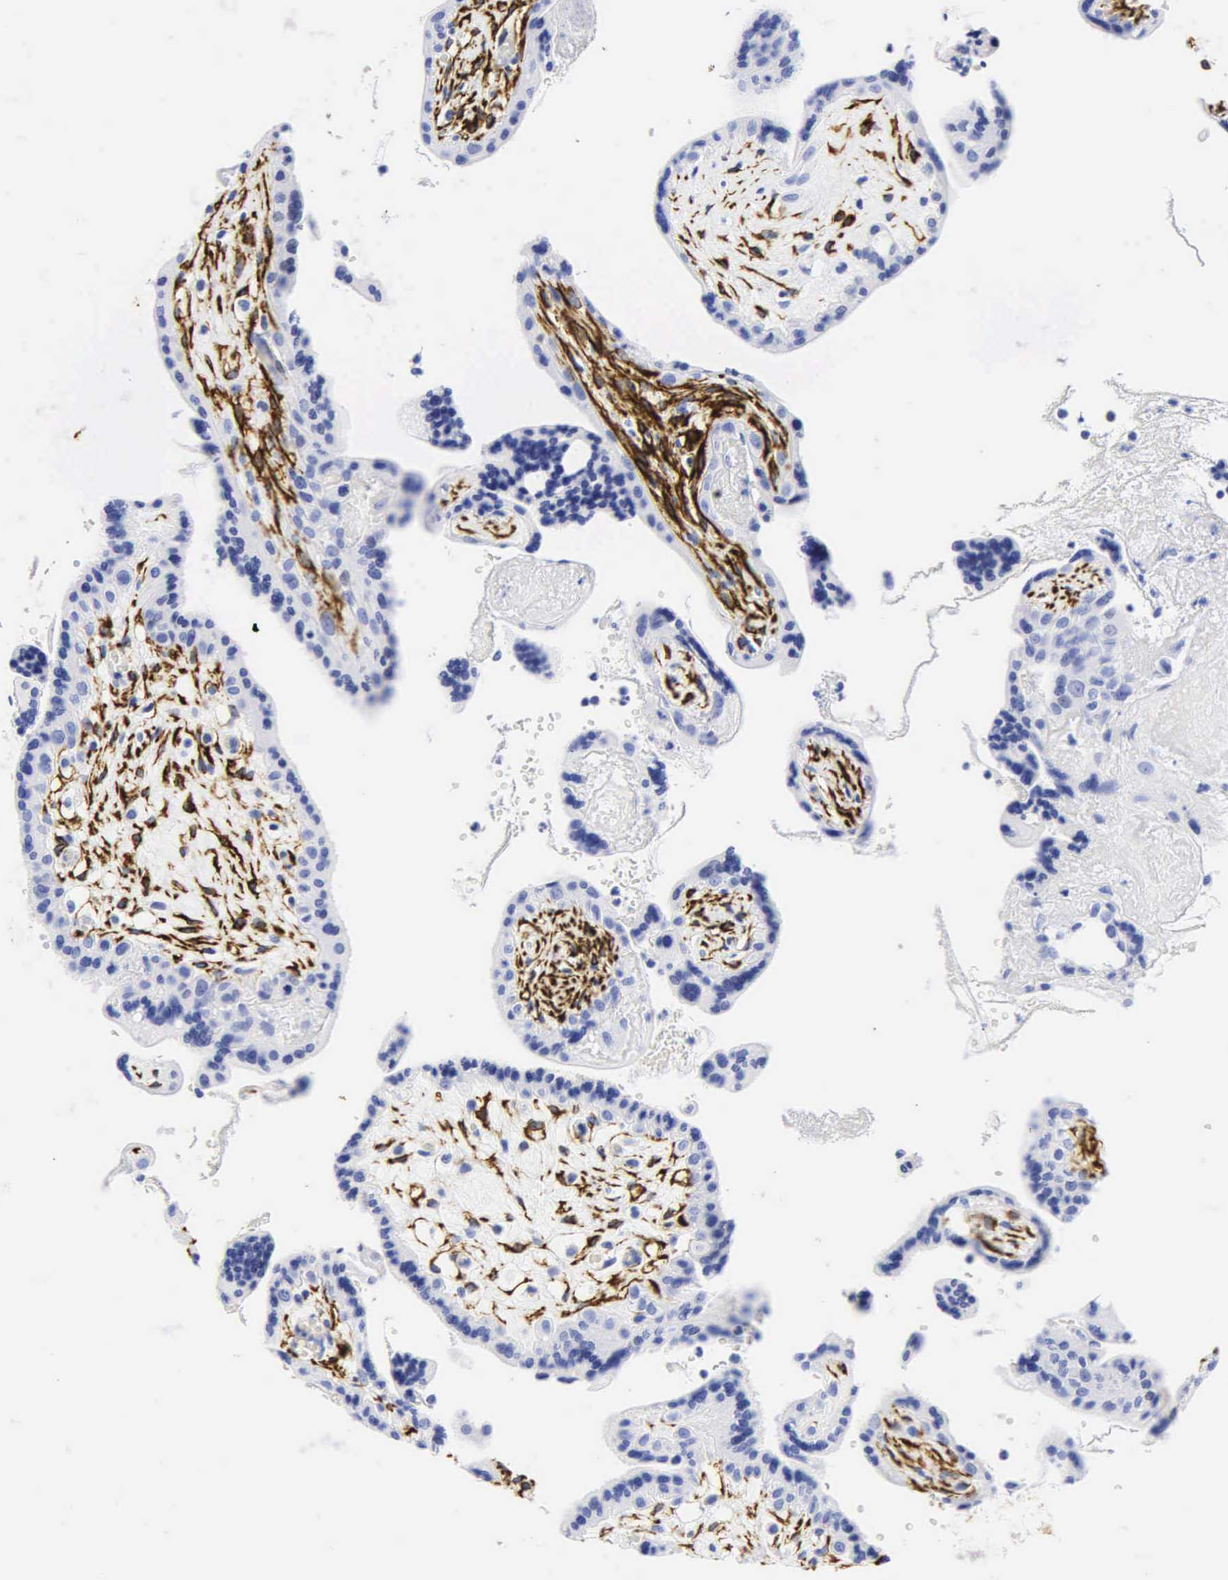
{"staining": {"intensity": "negative", "quantity": "none", "location": "none"}, "tissue": "placenta", "cell_type": "Decidual cells", "image_type": "normal", "snomed": [{"axis": "morphology", "description": "Normal tissue, NOS"}, {"axis": "topography", "description": "Placenta"}], "caption": "Immunohistochemistry of unremarkable placenta demonstrates no expression in decidual cells.", "gene": "DES", "patient": {"sex": "female", "age": 24}}